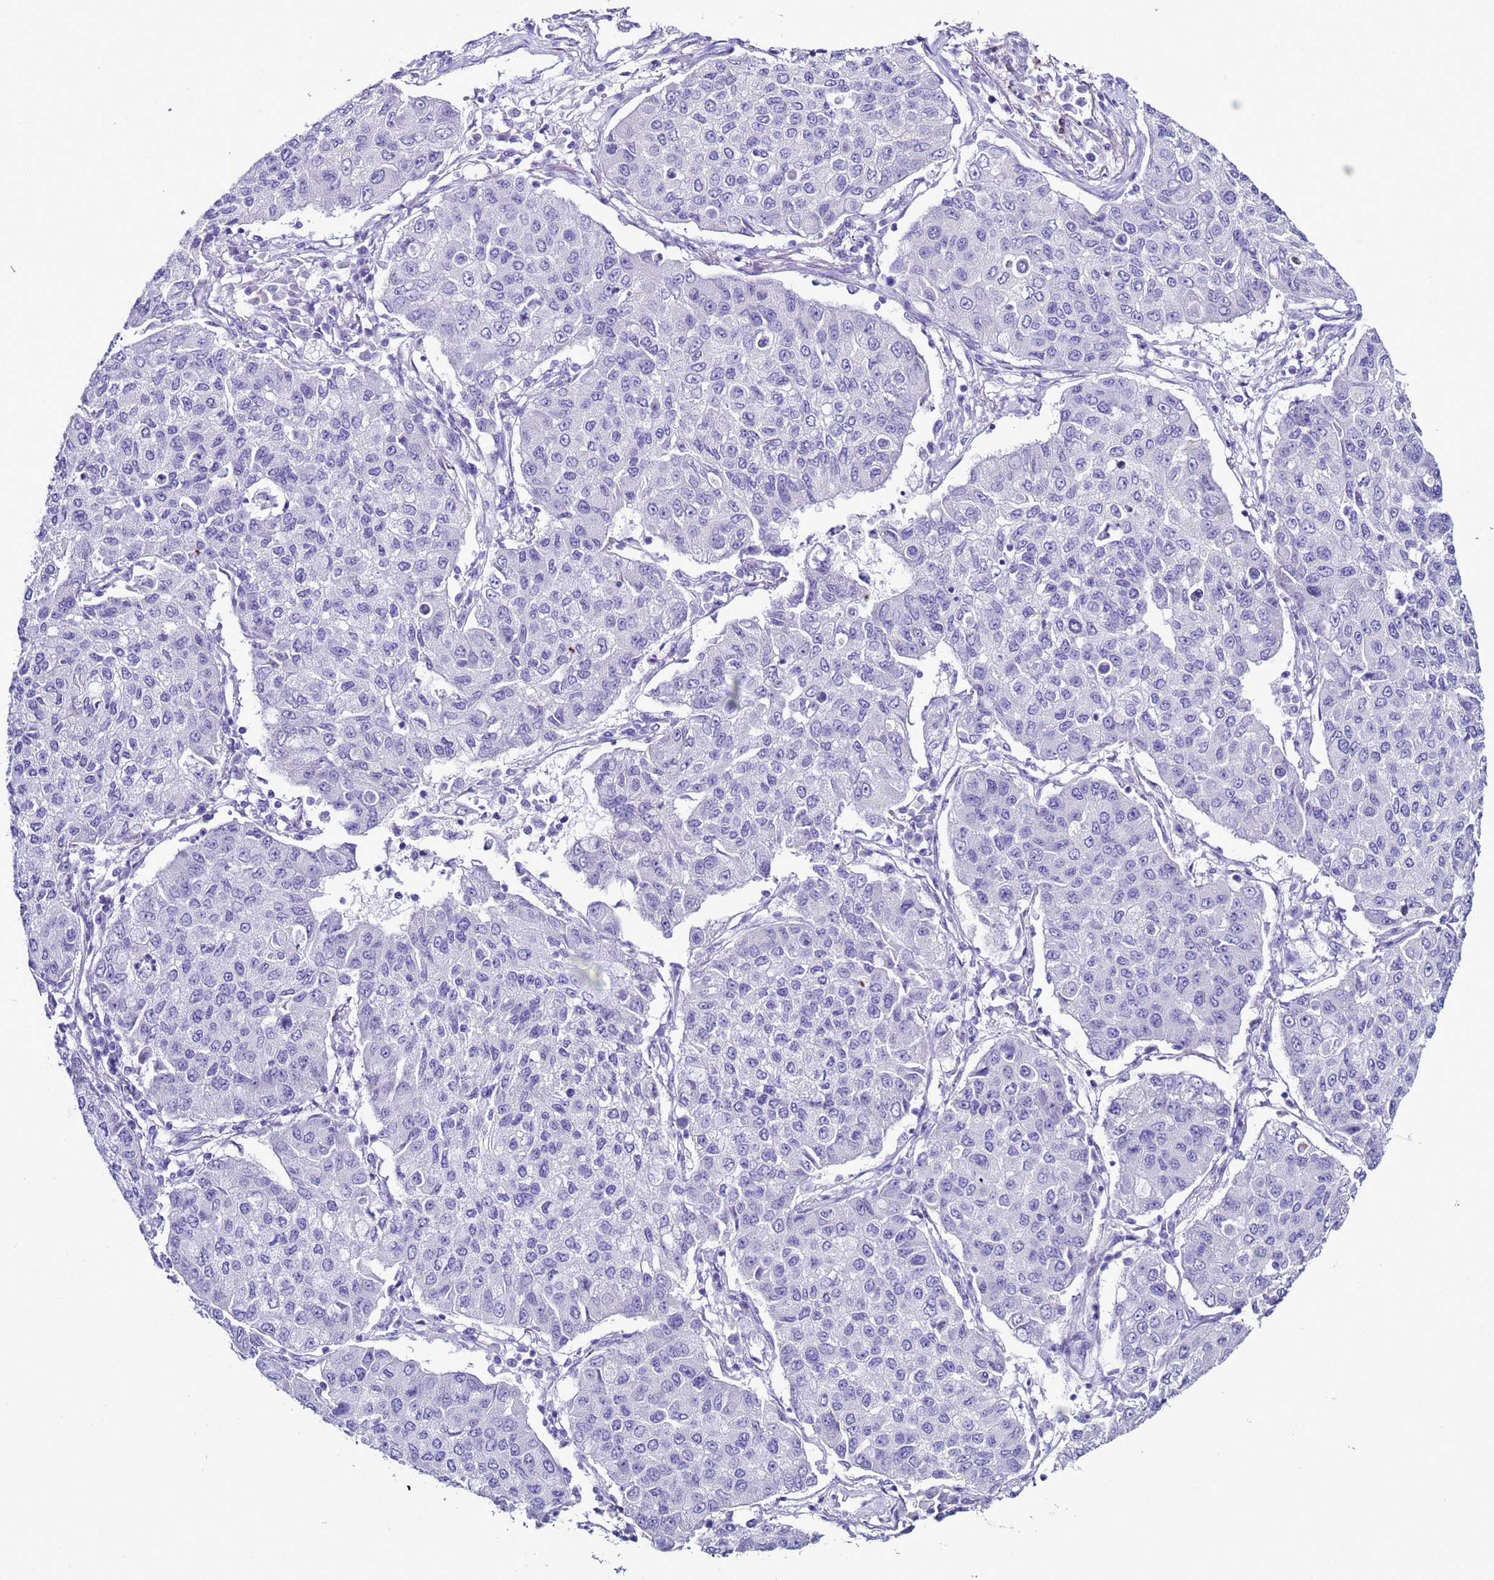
{"staining": {"intensity": "negative", "quantity": "none", "location": "none"}, "tissue": "lung cancer", "cell_type": "Tumor cells", "image_type": "cancer", "snomed": [{"axis": "morphology", "description": "Squamous cell carcinoma, NOS"}, {"axis": "topography", "description": "Lung"}], "caption": "A high-resolution image shows immunohistochemistry staining of lung squamous cell carcinoma, which shows no significant positivity in tumor cells.", "gene": "LCMT1", "patient": {"sex": "male", "age": 74}}